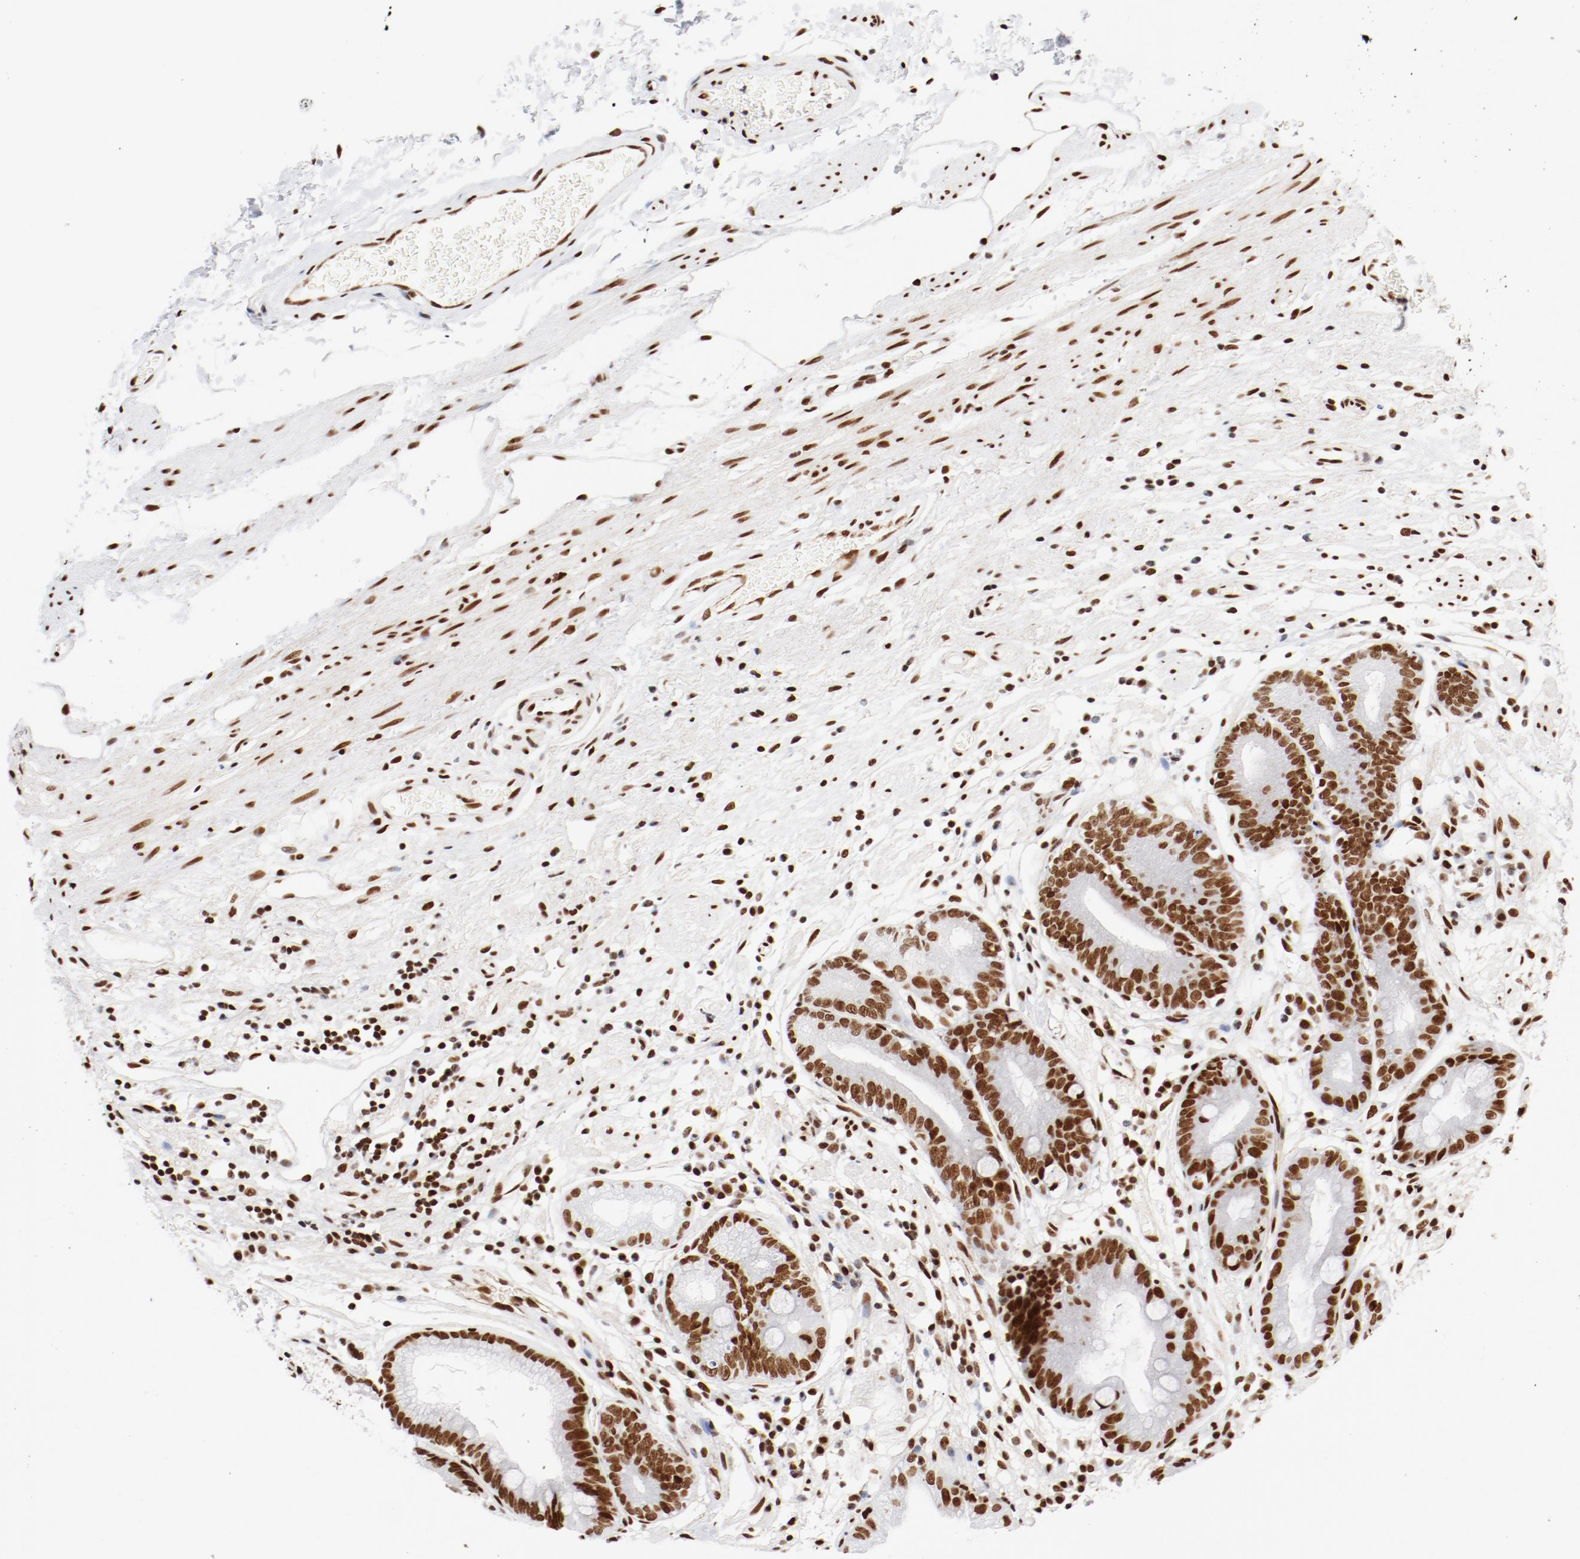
{"staining": {"intensity": "strong", "quantity": ">75%", "location": "nuclear"}, "tissue": "stomach", "cell_type": "Glandular cells", "image_type": "normal", "snomed": [{"axis": "morphology", "description": "Normal tissue, NOS"}, {"axis": "morphology", "description": "Inflammation, NOS"}, {"axis": "topography", "description": "Stomach, lower"}], "caption": "Immunohistochemical staining of normal human stomach reveals strong nuclear protein staining in approximately >75% of glandular cells. (IHC, brightfield microscopy, high magnification).", "gene": "CTBP1", "patient": {"sex": "male", "age": 59}}